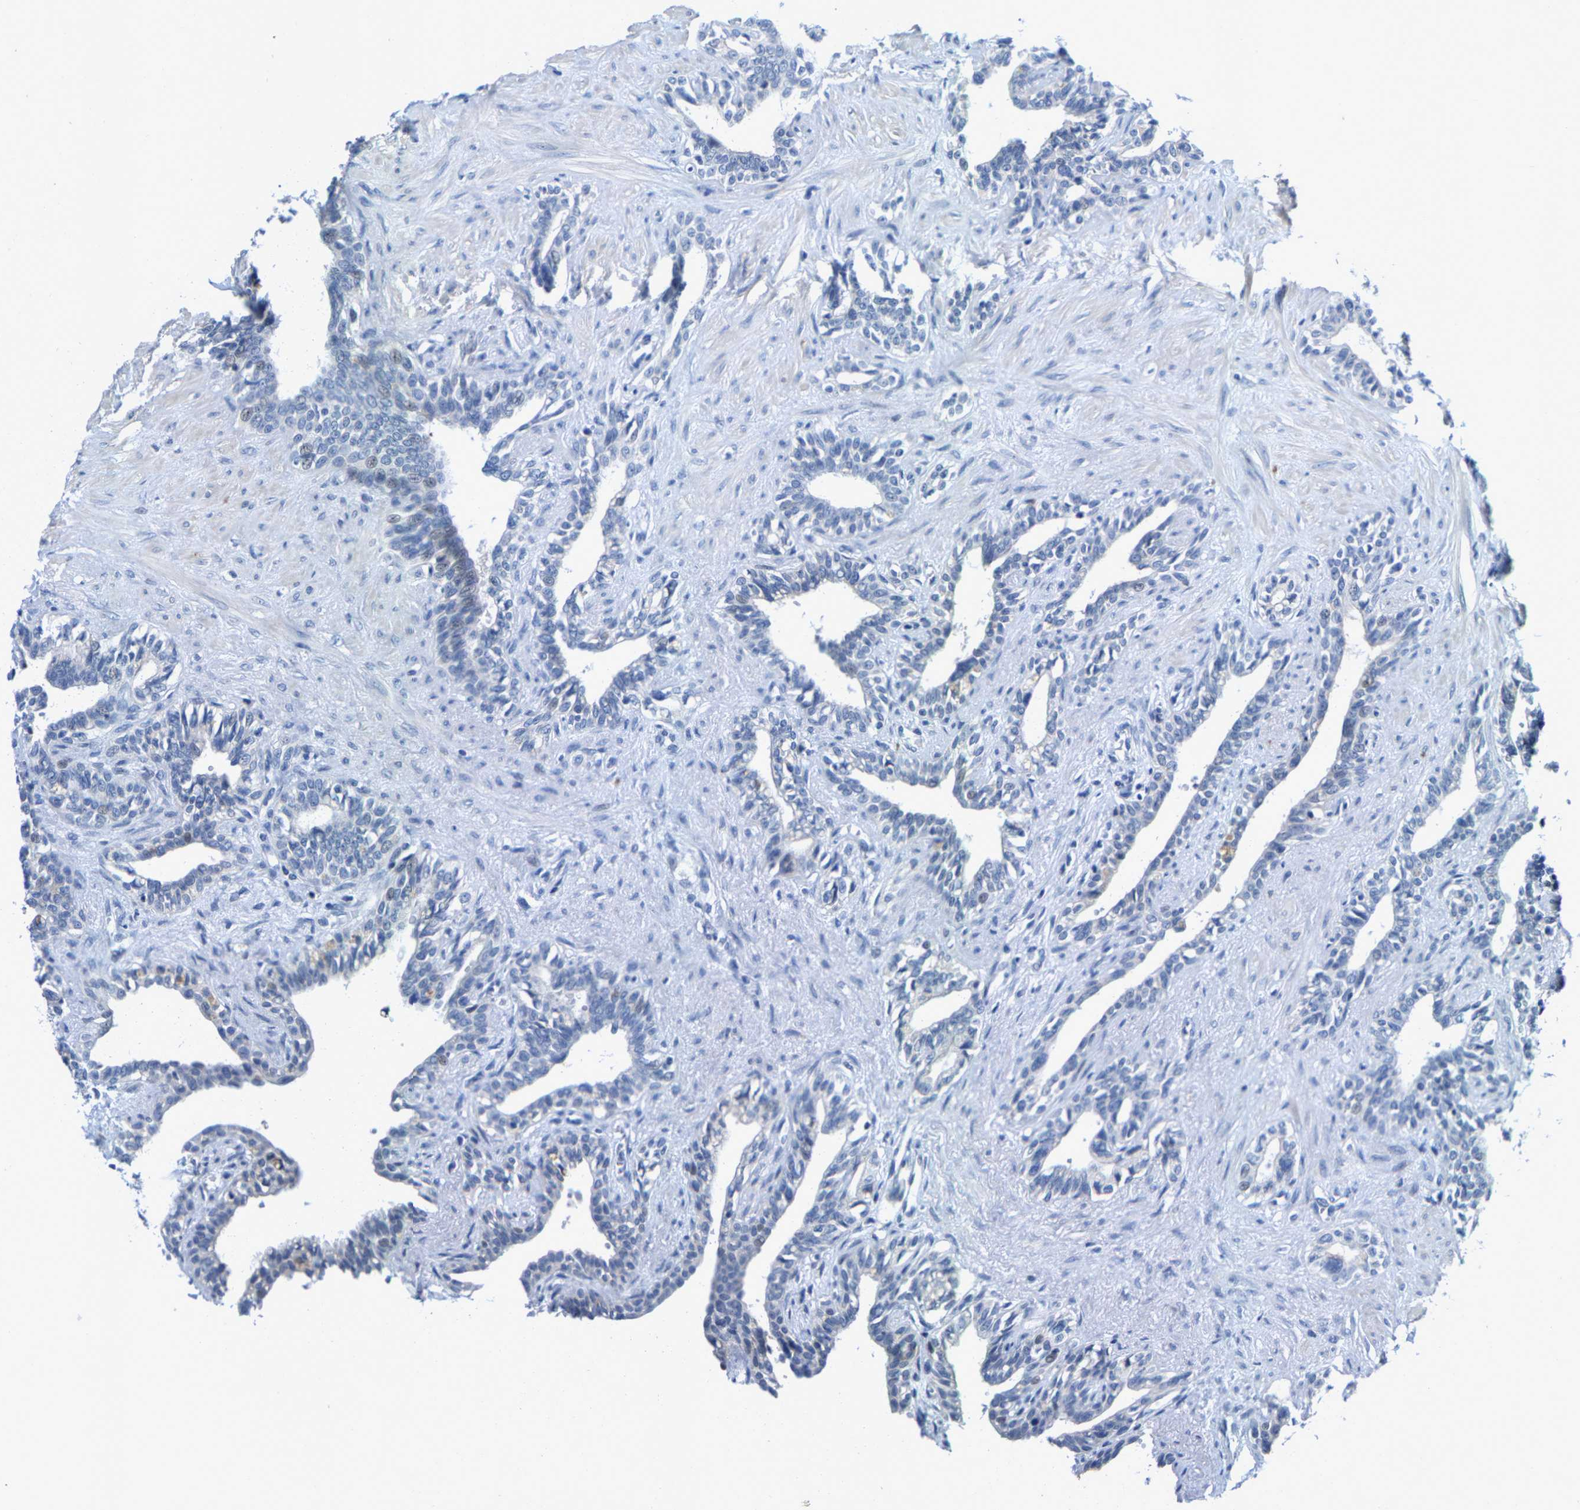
{"staining": {"intensity": "negative", "quantity": "none", "location": "none"}, "tissue": "seminal vesicle", "cell_type": "Glandular cells", "image_type": "normal", "snomed": [{"axis": "morphology", "description": "Normal tissue, NOS"}, {"axis": "morphology", "description": "Adenocarcinoma, High grade"}, {"axis": "topography", "description": "Prostate"}, {"axis": "topography", "description": "Seminal veicle"}], "caption": "DAB immunohistochemical staining of unremarkable seminal vesicle exhibits no significant staining in glandular cells.", "gene": "KLHL1", "patient": {"sex": "male", "age": 55}}